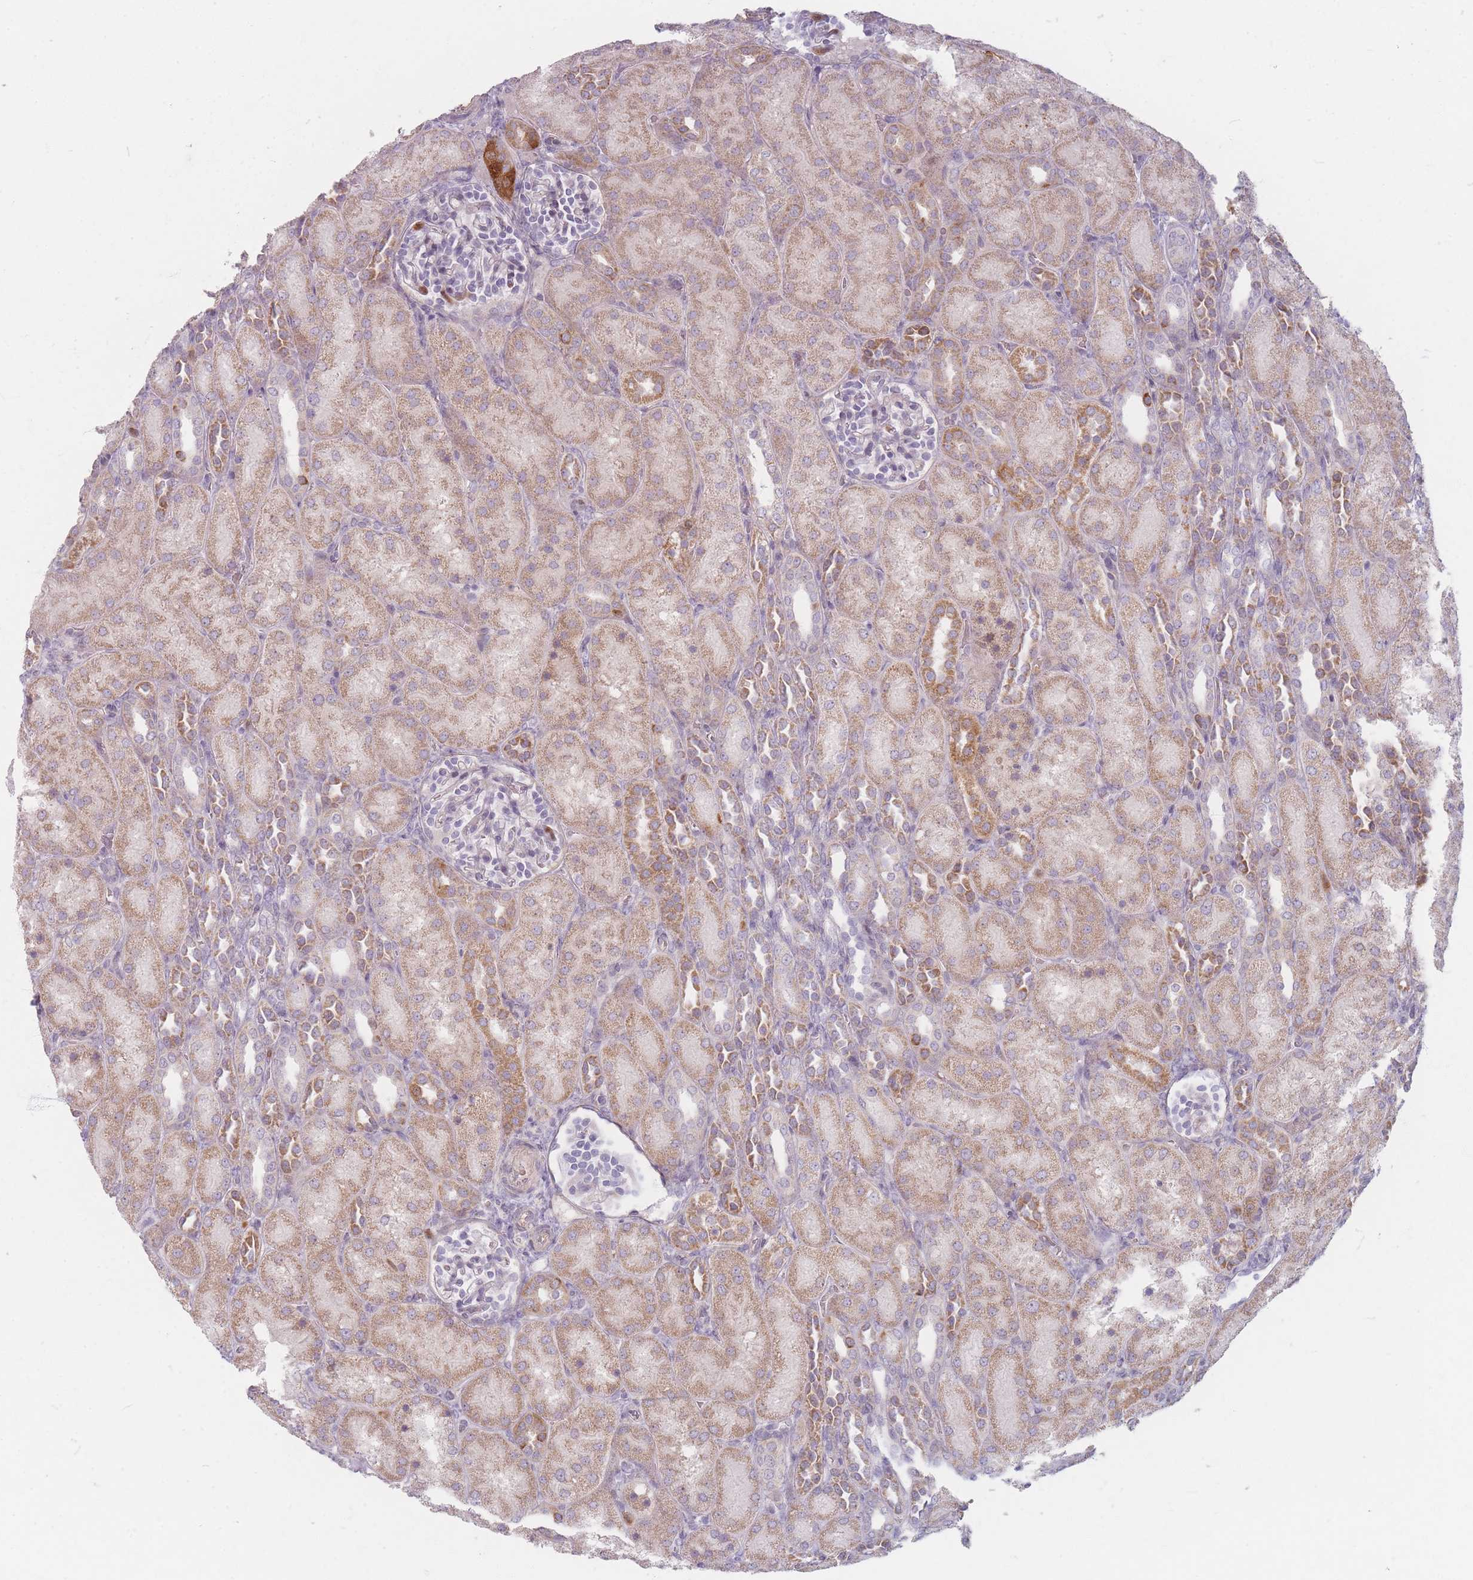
{"staining": {"intensity": "negative", "quantity": "none", "location": "none"}, "tissue": "kidney", "cell_type": "Cells in glomeruli", "image_type": "normal", "snomed": [{"axis": "morphology", "description": "Normal tissue, NOS"}, {"axis": "topography", "description": "Kidney"}], "caption": "This is an immunohistochemistry image of normal kidney. There is no staining in cells in glomeruli.", "gene": "CHCHD7", "patient": {"sex": "male", "age": 1}}